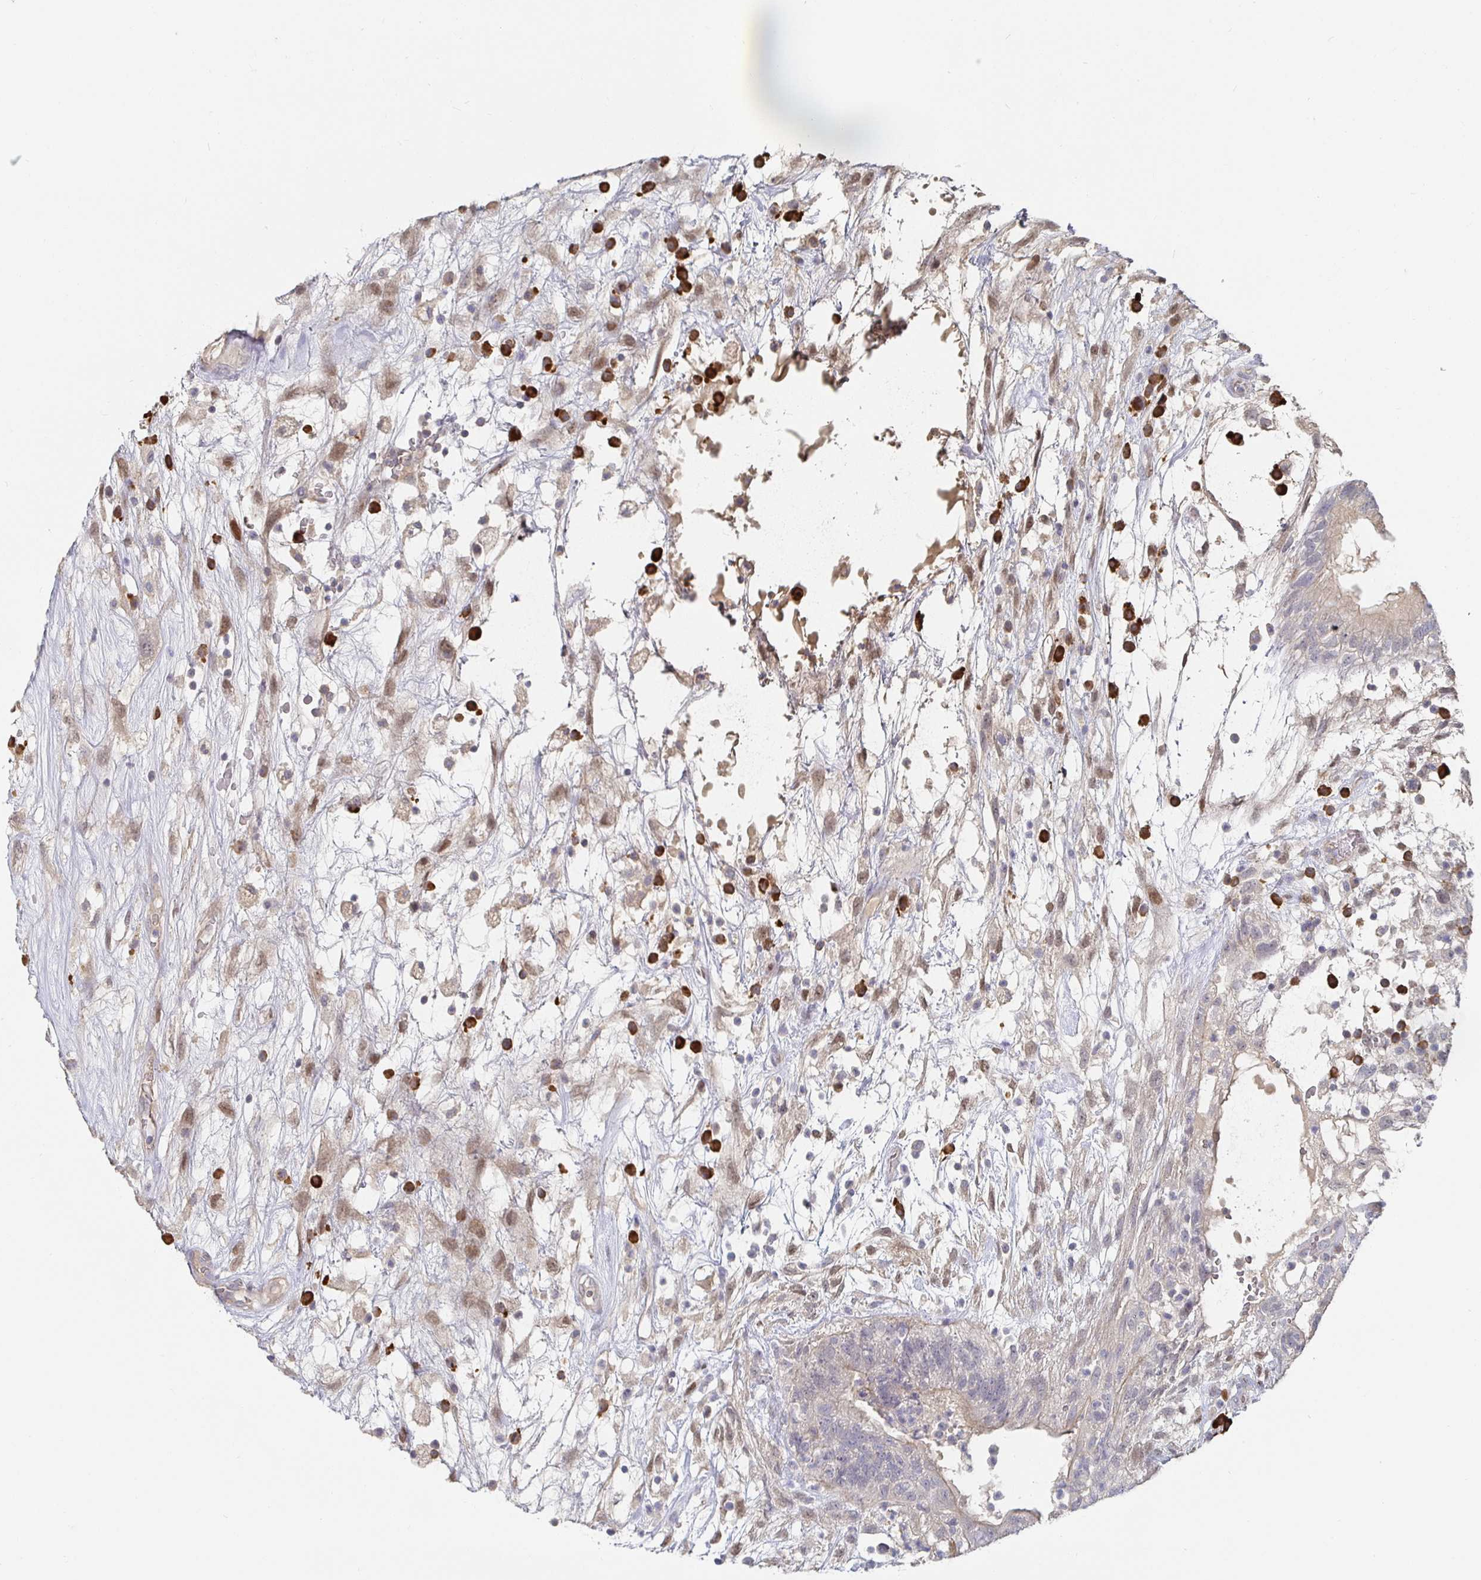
{"staining": {"intensity": "negative", "quantity": "none", "location": "none"}, "tissue": "testis cancer", "cell_type": "Tumor cells", "image_type": "cancer", "snomed": [{"axis": "morphology", "description": "Normal tissue, NOS"}, {"axis": "morphology", "description": "Carcinoma, Embryonal, NOS"}, {"axis": "topography", "description": "Testis"}], "caption": "Testis embryonal carcinoma stained for a protein using immunohistochemistry reveals no expression tumor cells.", "gene": "MEIS1", "patient": {"sex": "male", "age": 32}}